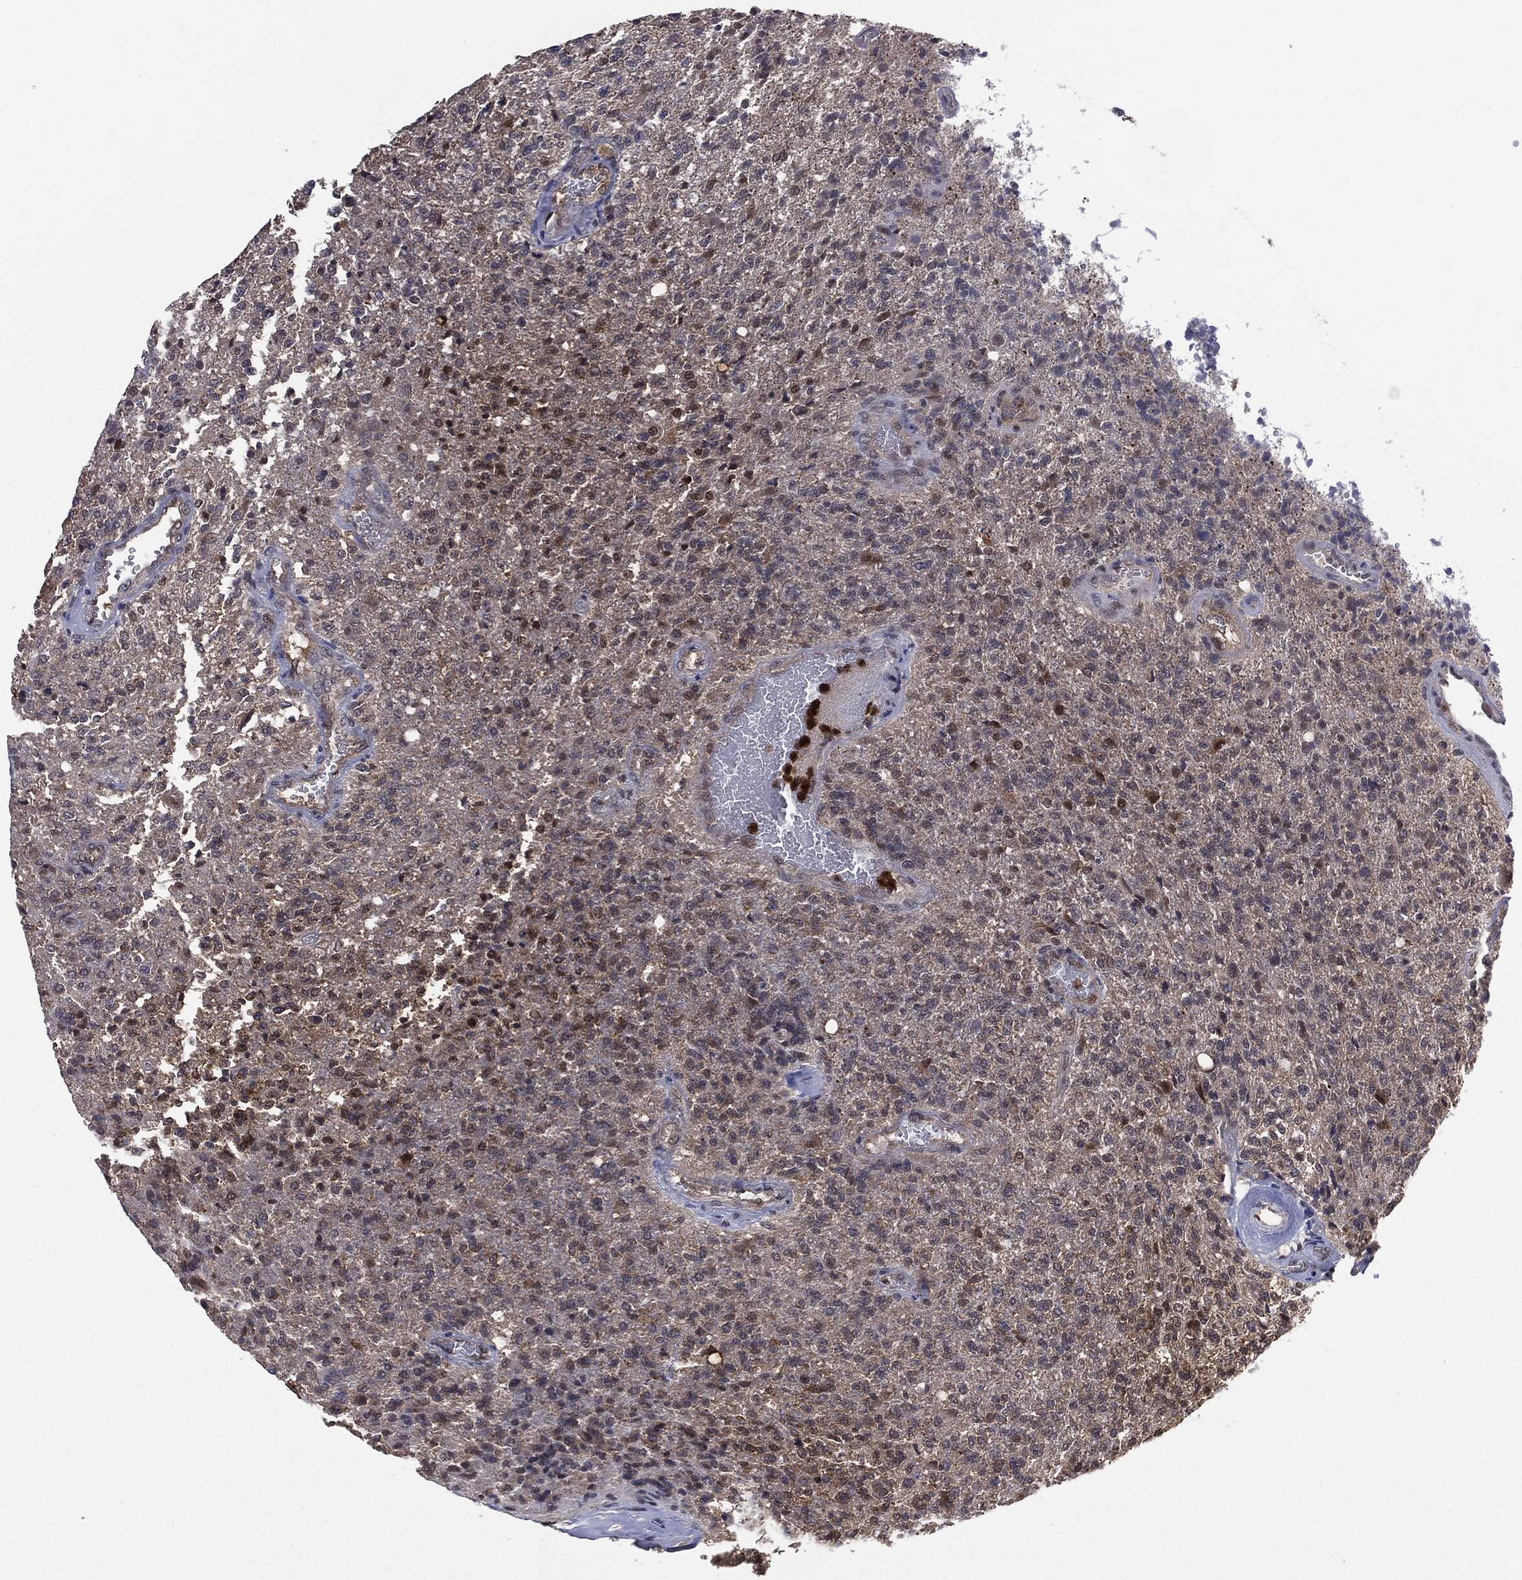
{"staining": {"intensity": "negative", "quantity": "none", "location": "none"}, "tissue": "glioma", "cell_type": "Tumor cells", "image_type": "cancer", "snomed": [{"axis": "morphology", "description": "Glioma, malignant, High grade"}, {"axis": "topography", "description": "Brain"}], "caption": "Immunohistochemical staining of glioma exhibits no significant expression in tumor cells. (Stains: DAB immunohistochemistry with hematoxylin counter stain, Microscopy: brightfield microscopy at high magnification).", "gene": "GPI", "patient": {"sex": "male", "age": 56}}